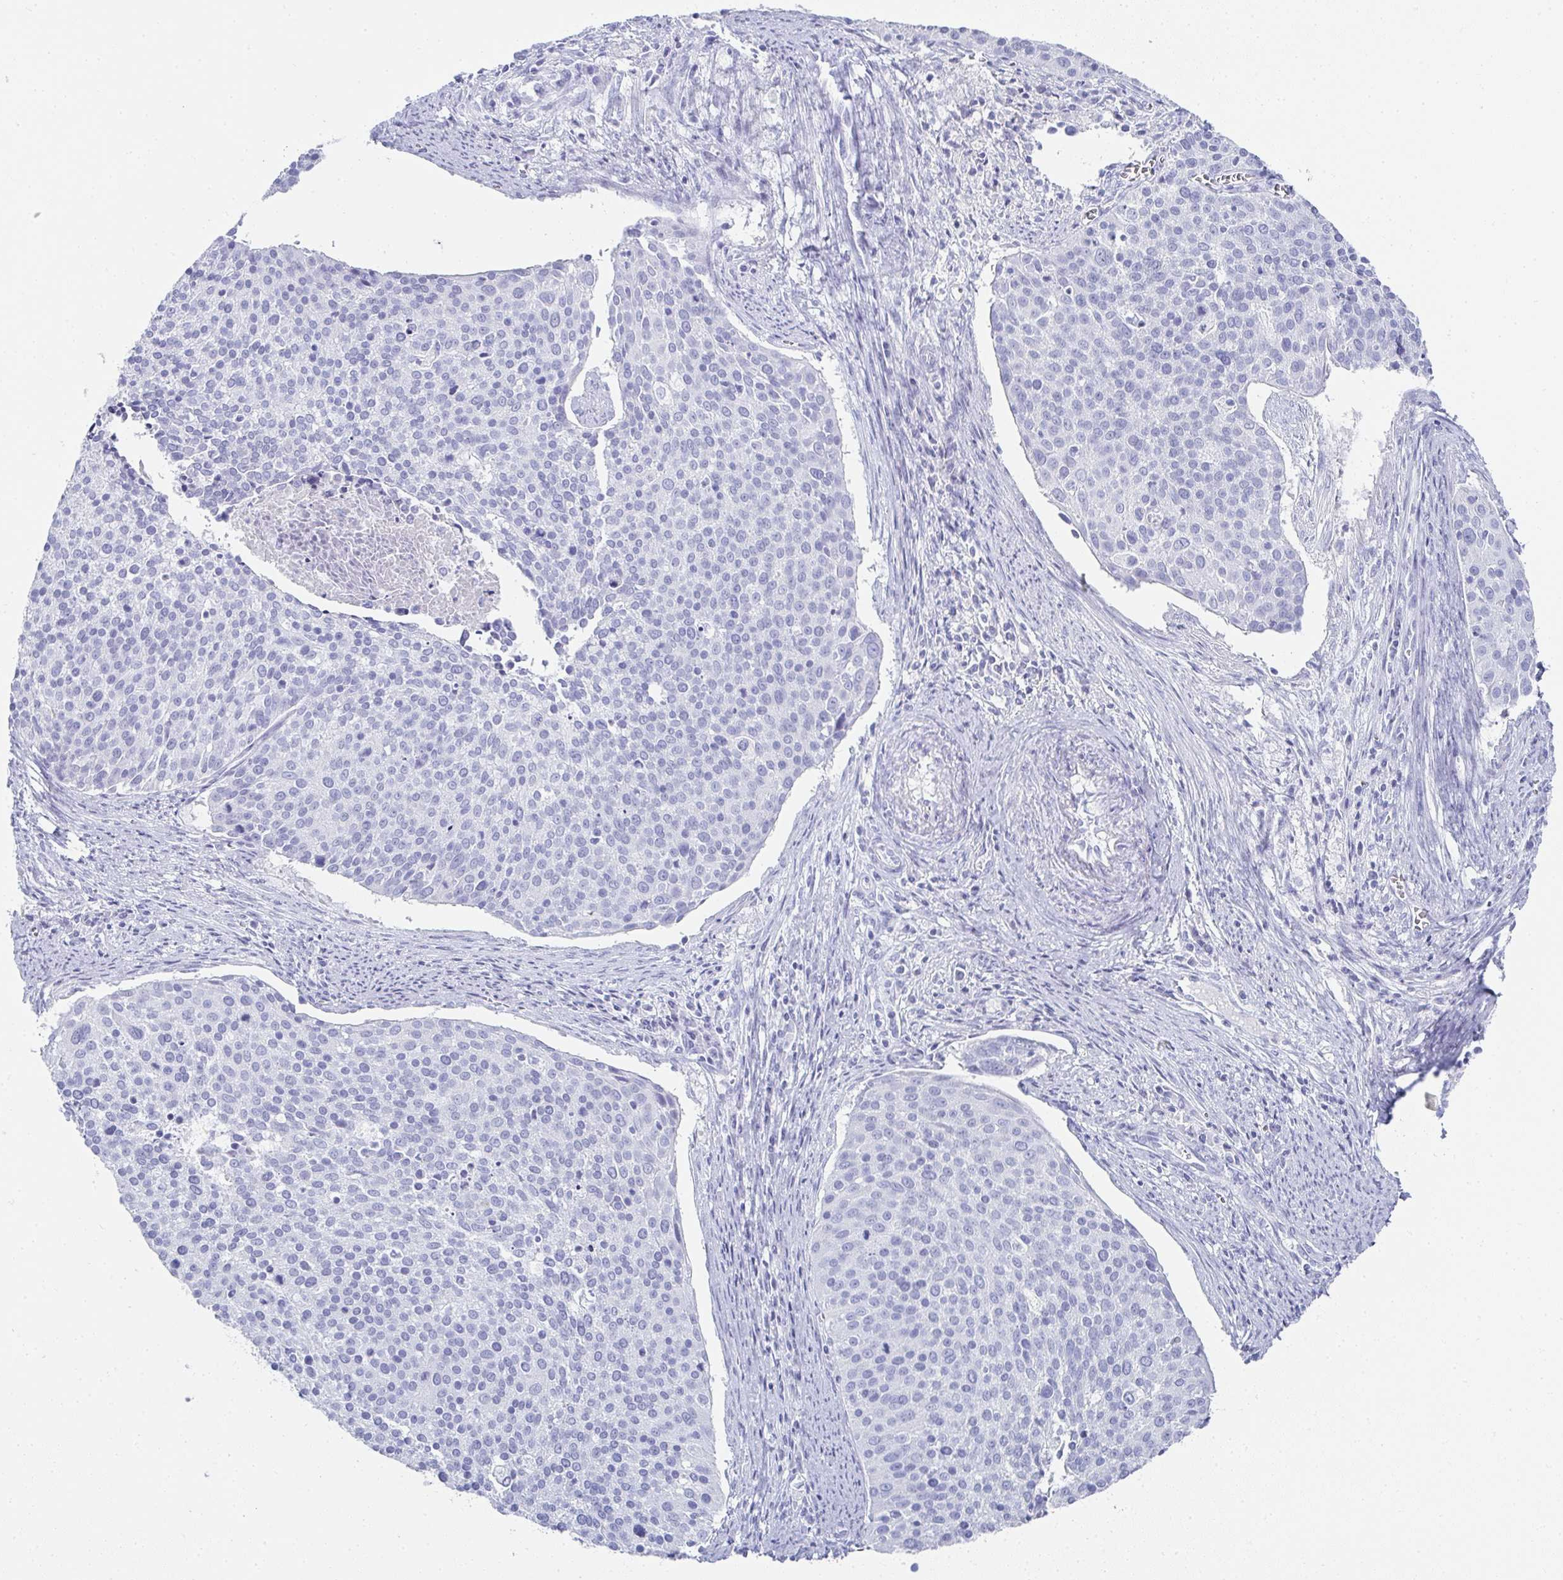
{"staining": {"intensity": "negative", "quantity": "none", "location": "none"}, "tissue": "cervical cancer", "cell_type": "Tumor cells", "image_type": "cancer", "snomed": [{"axis": "morphology", "description": "Squamous cell carcinoma, NOS"}, {"axis": "topography", "description": "Cervix"}], "caption": "Immunohistochemistry image of cervical cancer stained for a protein (brown), which demonstrates no positivity in tumor cells.", "gene": "SYCP1", "patient": {"sex": "female", "age": 39}}